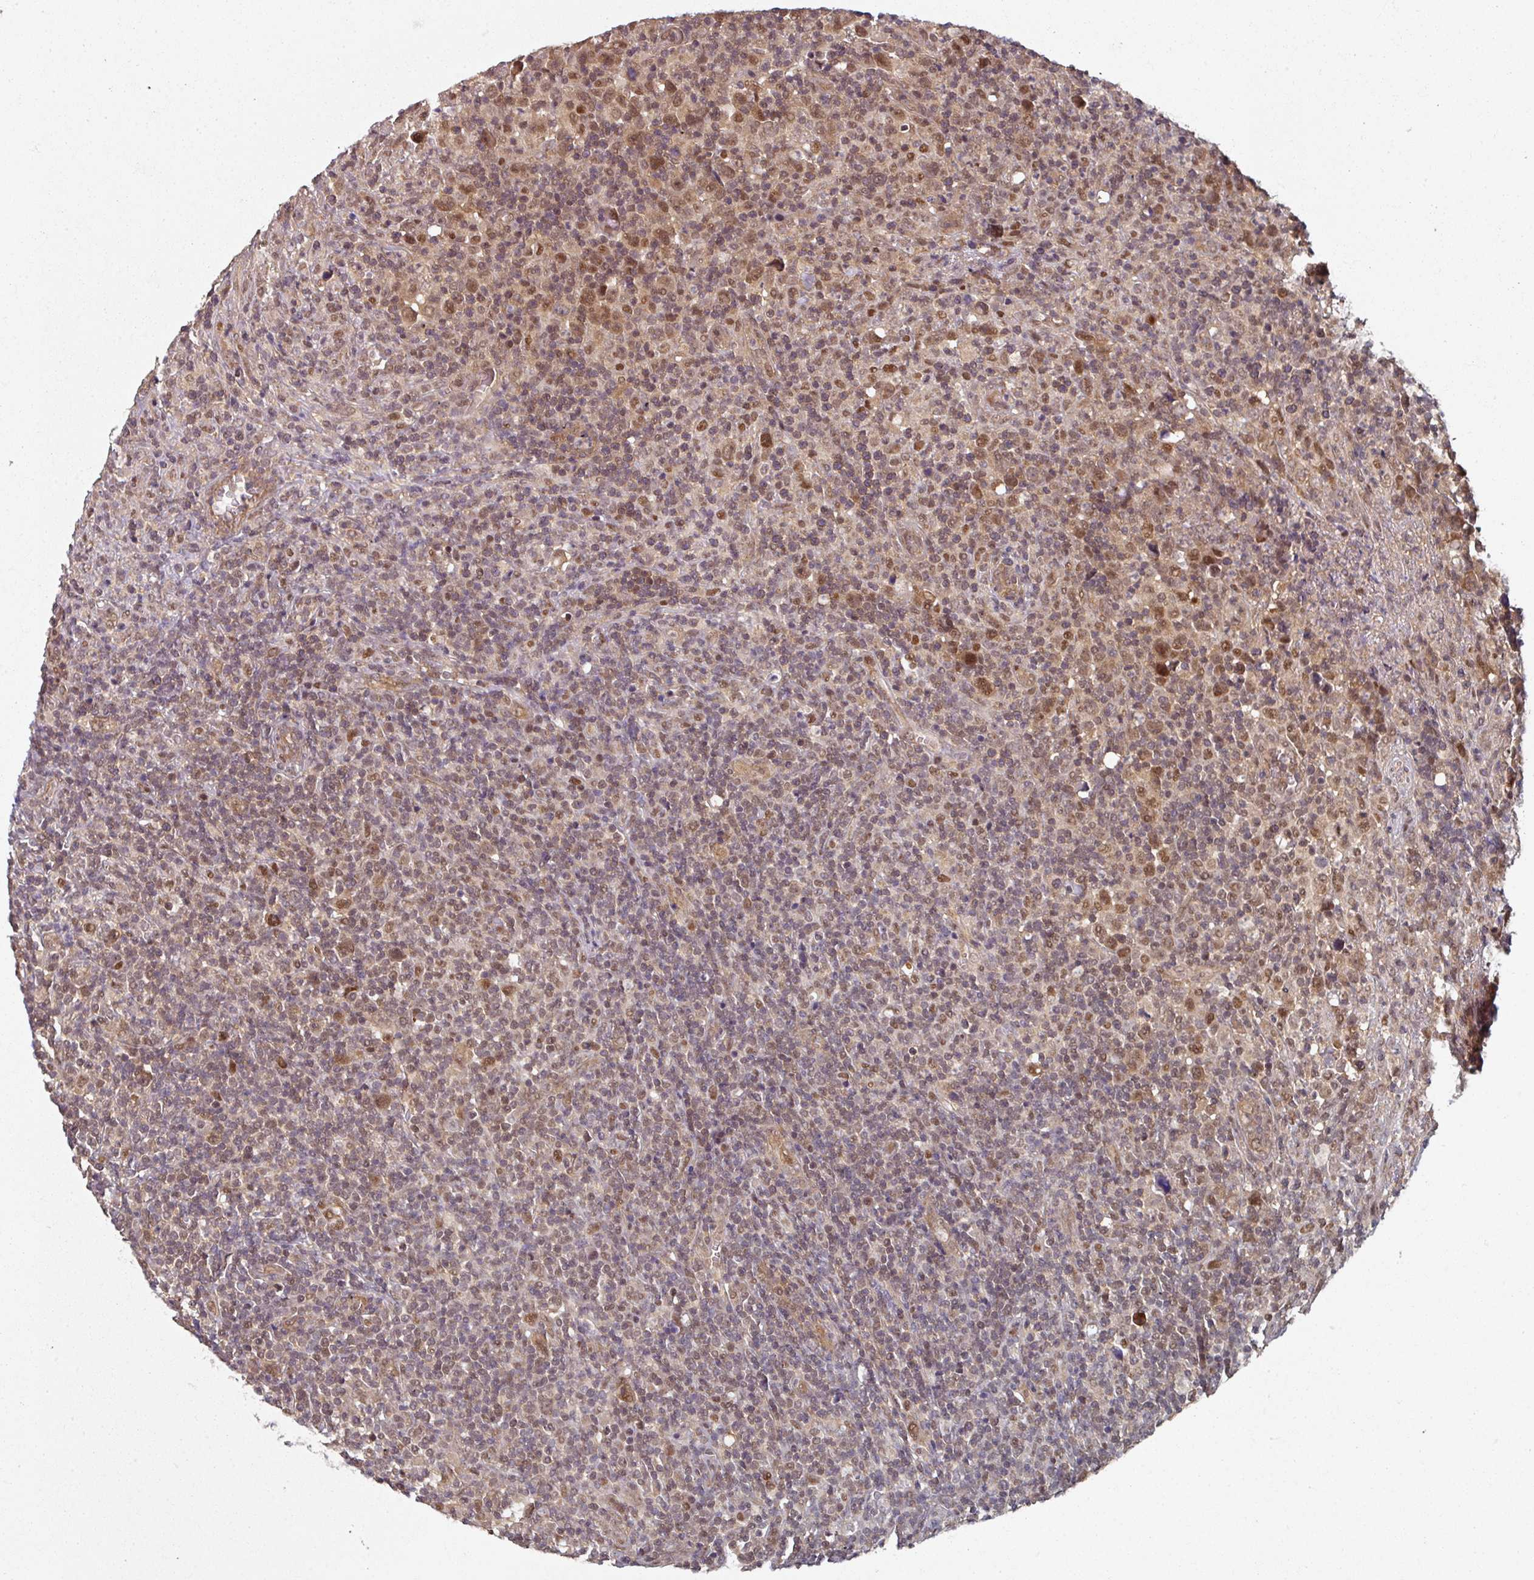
{"staining": {"intensity": "moderate", "quantity": ">75%", "location": "nuclear"}, "tissue": "lymphoma", "cell_type": "Tumor cells", "image_type": "cancer", "snomed": [{"axis": "morphology", "description": "Hodgkin's disease, NOS"}, {"axis": "topography", "description": "Lymph node"}], "caption": "Approximately >75% of tumor cells in lymphoma display moderate nuclear protein expression as visualized by brown immunohistochemical staining.", "gene": "PSME3IP1", "patient": {"sex": "female", "age": 18}}